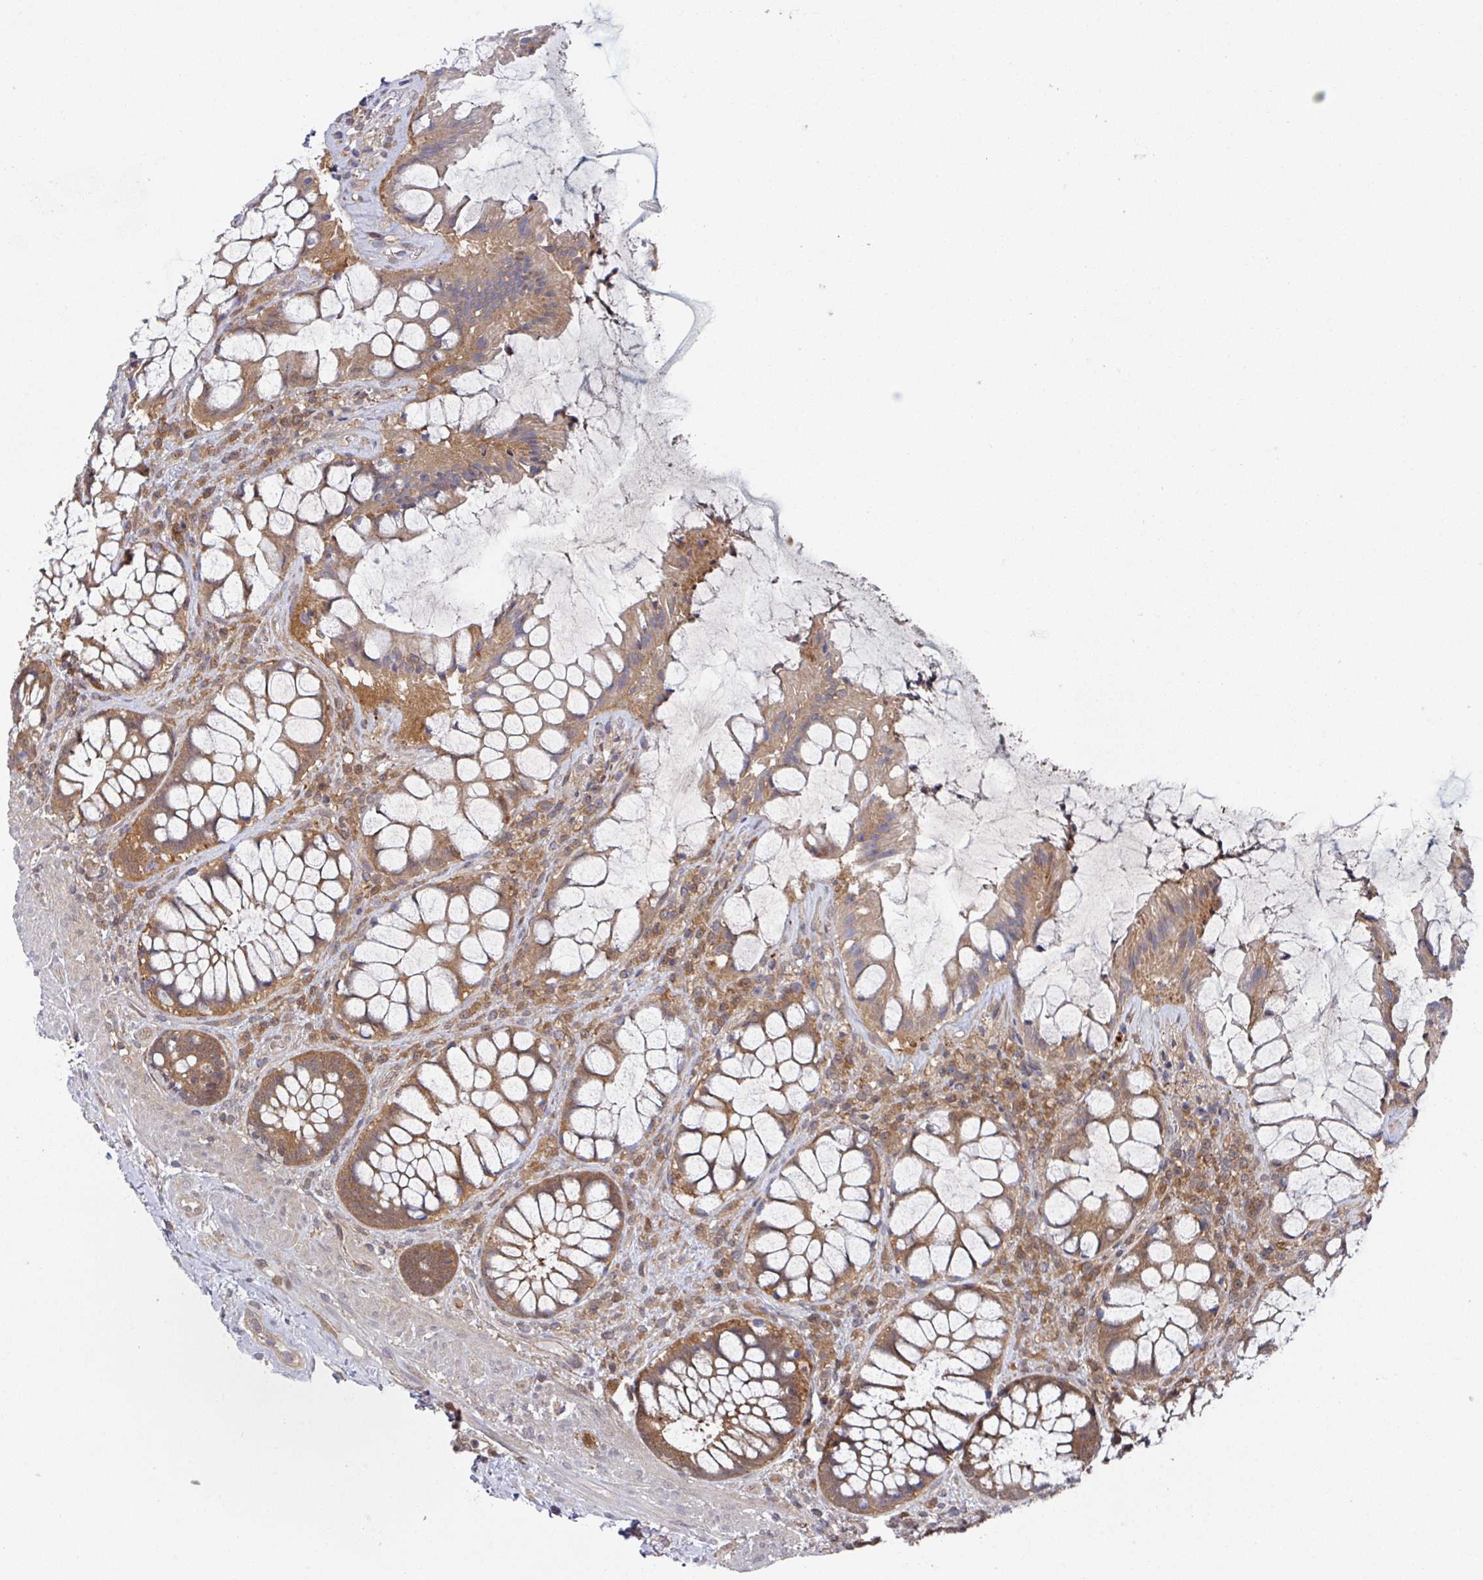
{"staining": {"intensity": "moderate", "quantity": ">75%", "location": "cytoplasmic/membranous,nuclear"}, "tissue": "rectum", "cell_type": "Glandular cells", "image_type": "normal", "snomed": [{"axis": "morphology", "description": "Normal tissue, NOS"}, {"axis": "topography", "description": "Rectum"}], "caption": "A brown stain highlights moderate cytoplasmic/membranous,nuclear expression of a protein in glandular cells of benign rectum.", "gene": "GOLGA7B", "patient": {"sex": "female", "age": 58}}